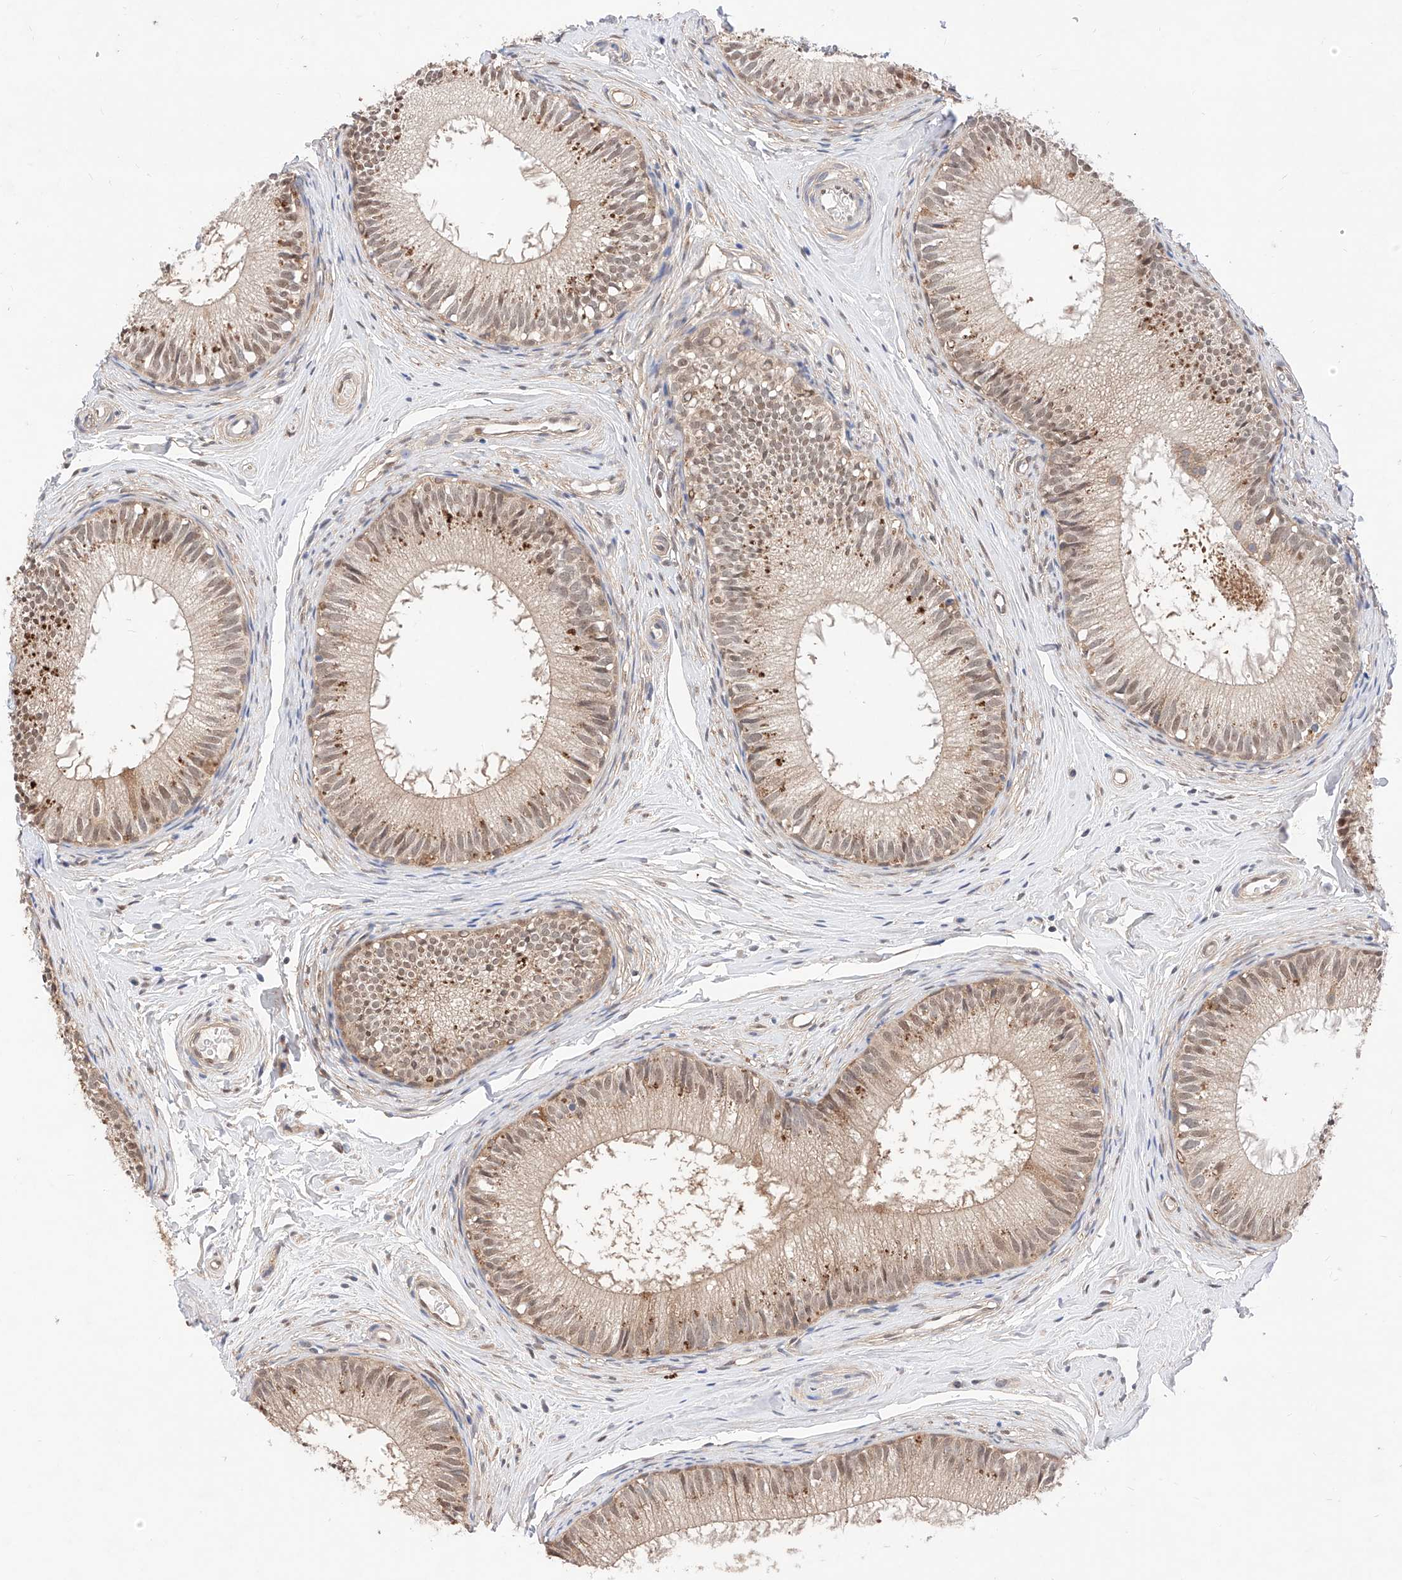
{"staining": {"intensity": "moderate", "quantity": ">75%", "location": "cytoplasmic/membranous,nuclear"}, "tissue": "epididymis", "cell_type": "Glandular cells", "image_type": "normal", "snomed": [{"axis": "morphology", "description": "Normal tissue, NOS"}, {"axis": "topography", "description": "Epididymis"}], "caption": "The immunohistochemical stain labels moderate cytoplasmic/membranous,nuclear positivity in glandular cells of unremarkable epididymis. (Stains: DAB in brown, nuclei in blue, Microscopy: brightfield microscopy at high magnification).", "gene": "ZSCAN4", "patient": {"sex": "male", "age": 34}}